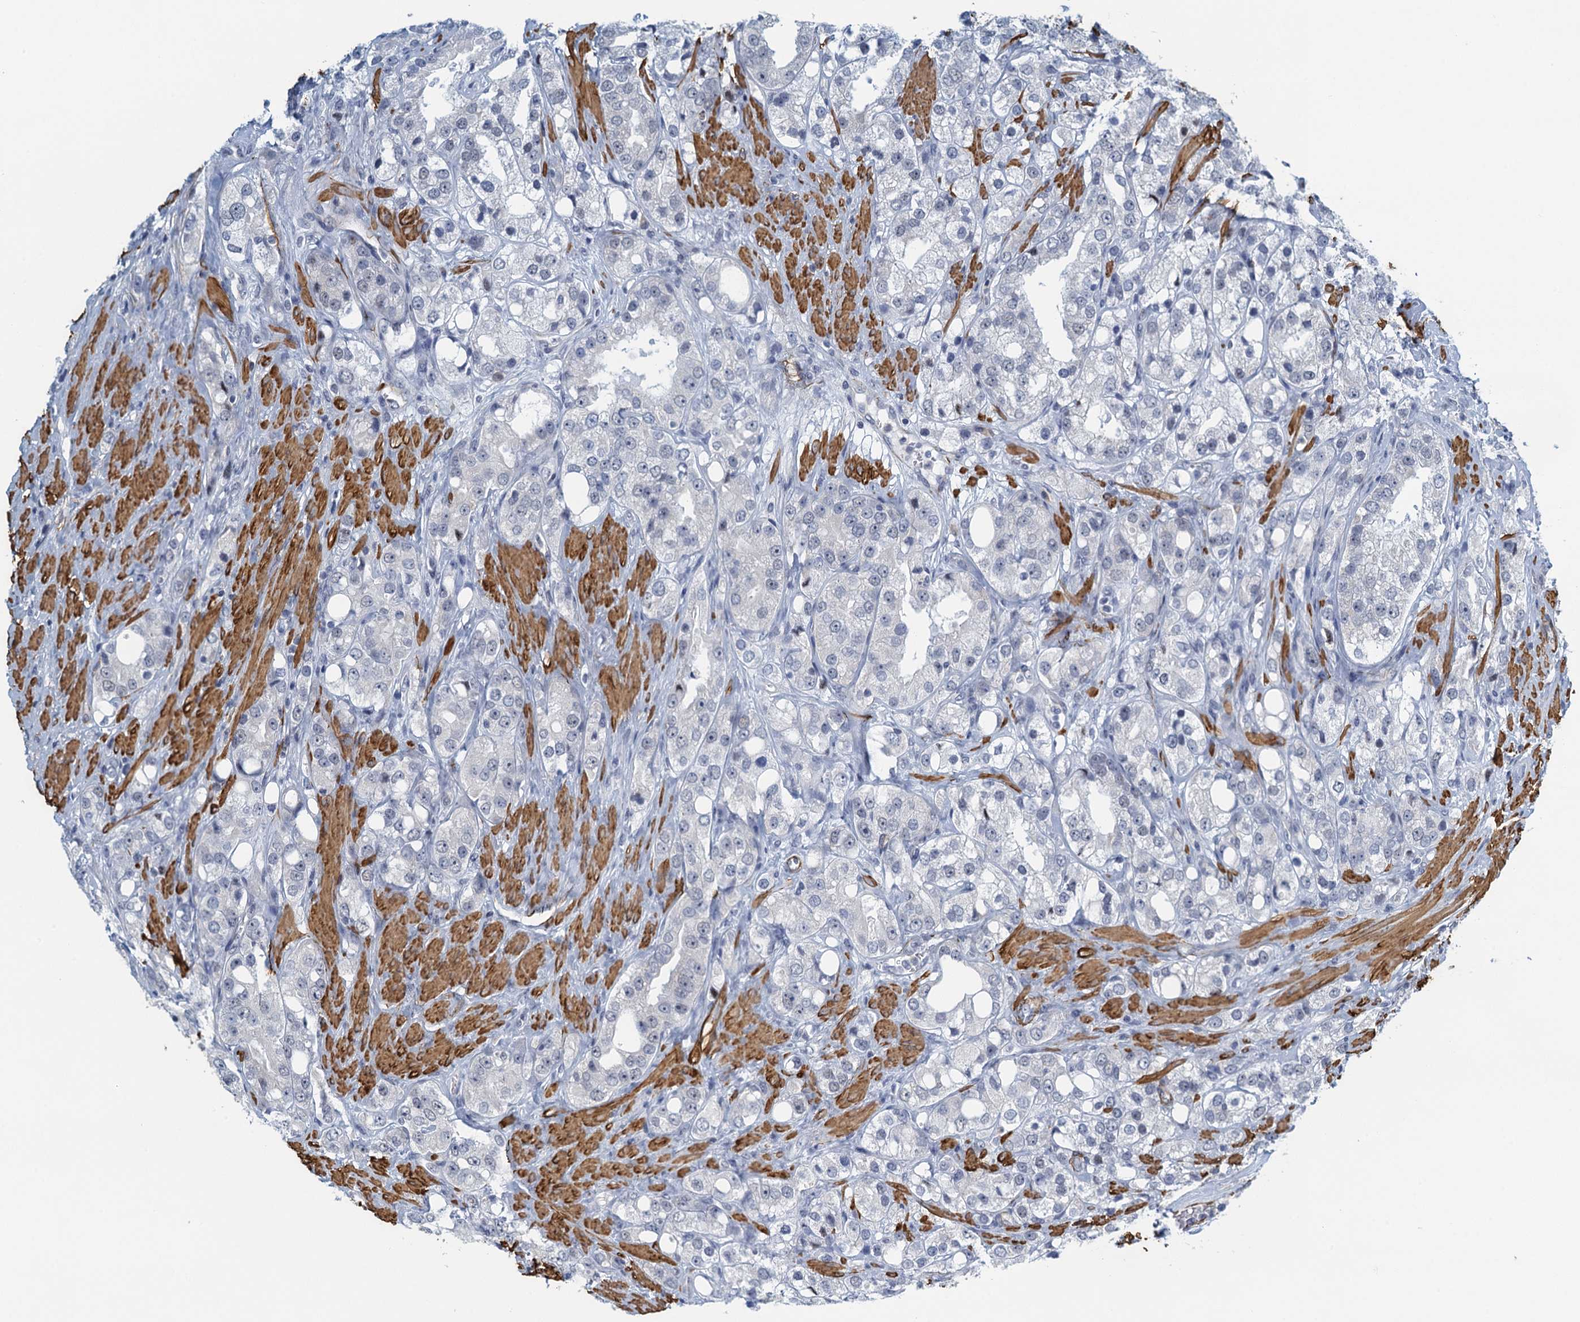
{"staining": {"intensity": "negative", "quantity": "none", "location": "none"}, "tissue": "prostate cancer", "cell_type": "Tumor cells", "image_type": "cancer", "snomed": [{"axis": "morphology", "description": "Adenocarcinoma, NOS"}, {"axis": "topography", "description": "Prostate"}], "caption": "Tumor cells are negative for brown protein staining in prostate cancer (adenocarcinoma). (DAB immunohistochemistry (IHC) with hematoxylin counter stain).", "gene": "ALG2", "patient": {"sex": "male", "age": 79}}